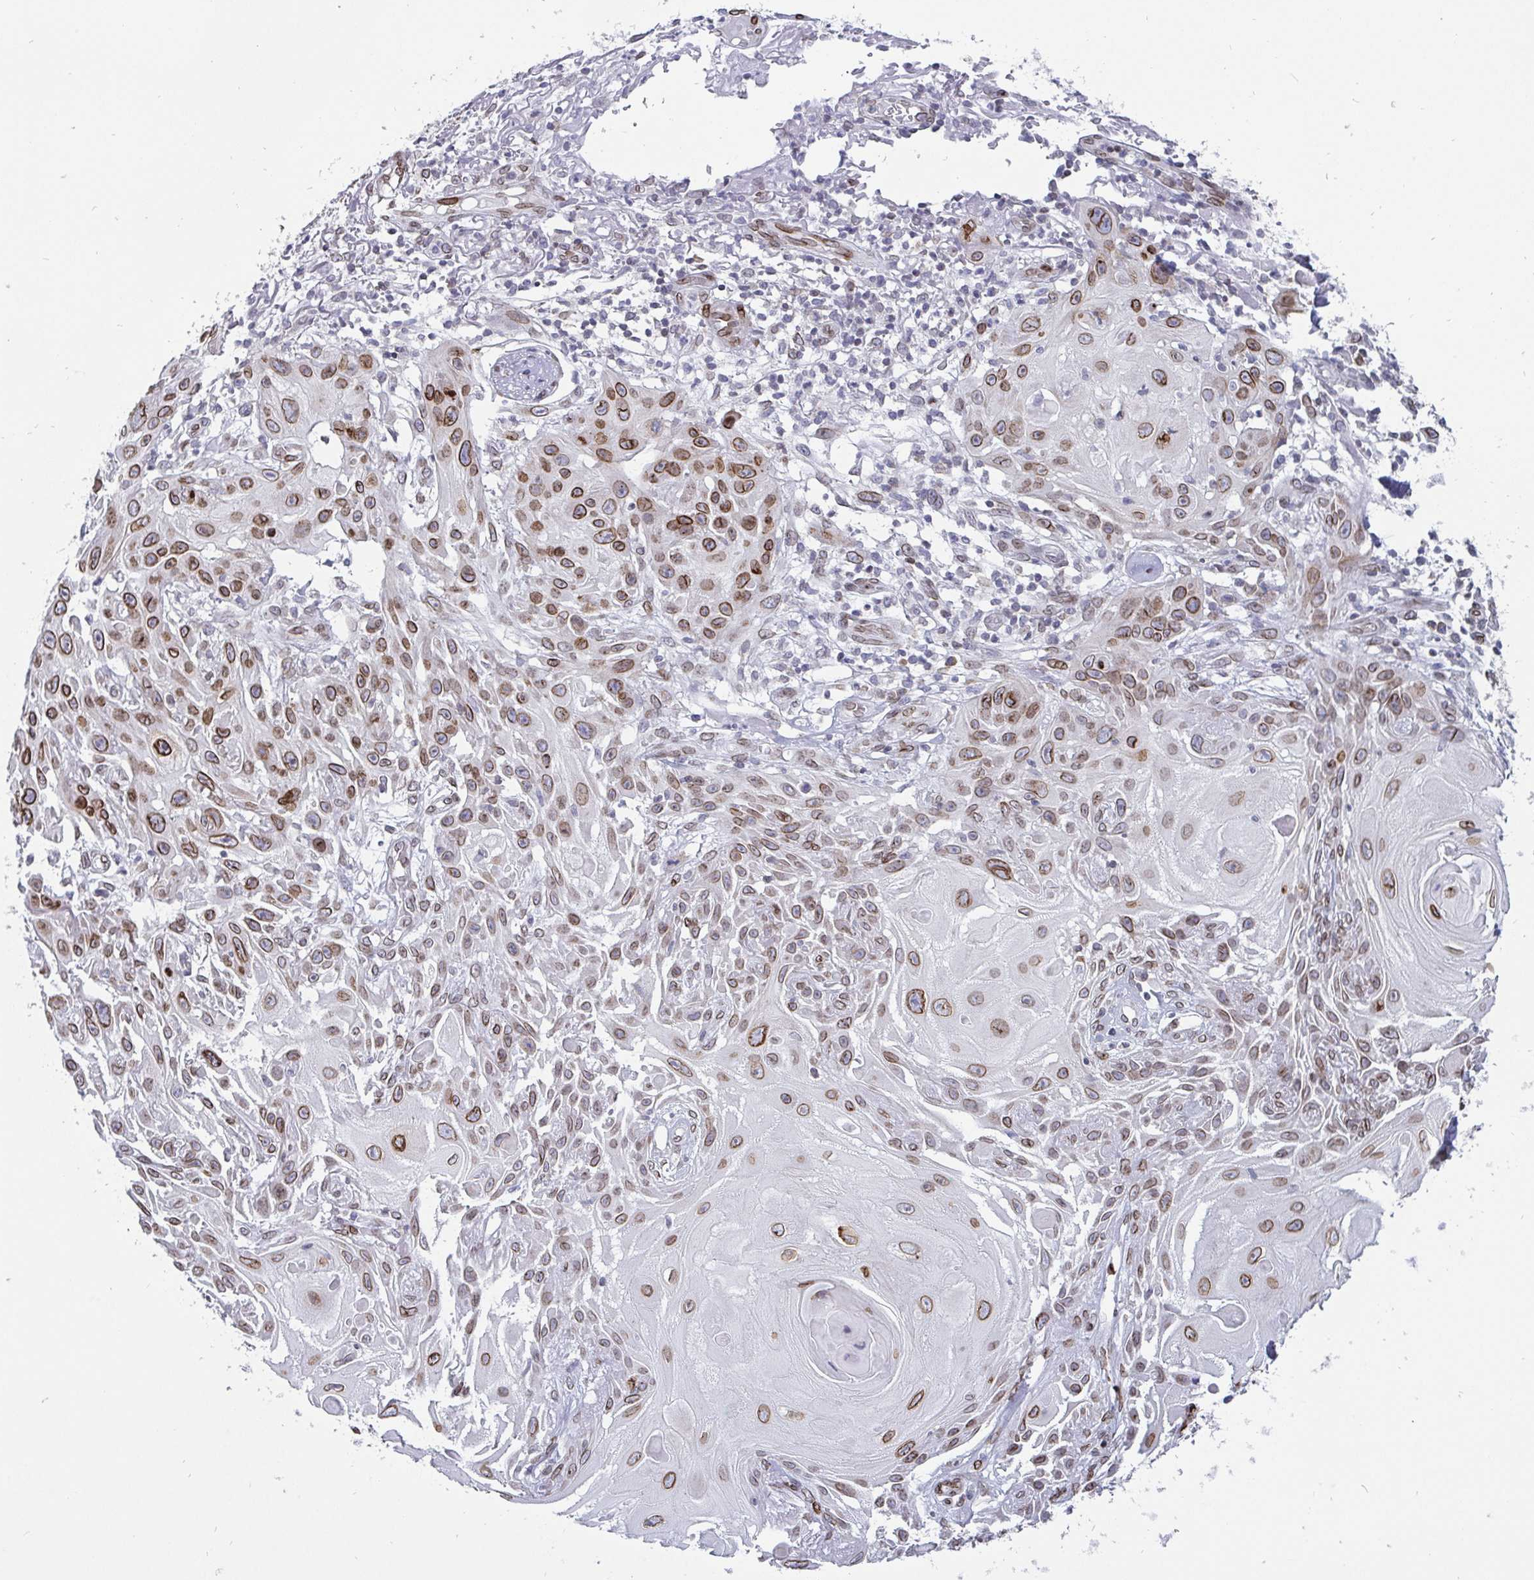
{"staining": {"intensity": "moderate", "quantity": ">75%", "location": "cytoplasmic/membranous,nuclear"}, "tissue": "skin cancer", "cell_type": "Tumor cells", "image_type": "cancer", "snomed": [{"axis": "morphology", "description": "Squamous cell carcinoma, NOS"}, {"axis": "topography", "description": "Skin"}], "caption": "Skin squamous cell carcinoma stained with IHC reveals moderate cytoplasmic/membranous and nuclear expression in approximately >75% of tumor cells.", "gene": "EMD", "patient": {"sex": "female", "age": 91}}